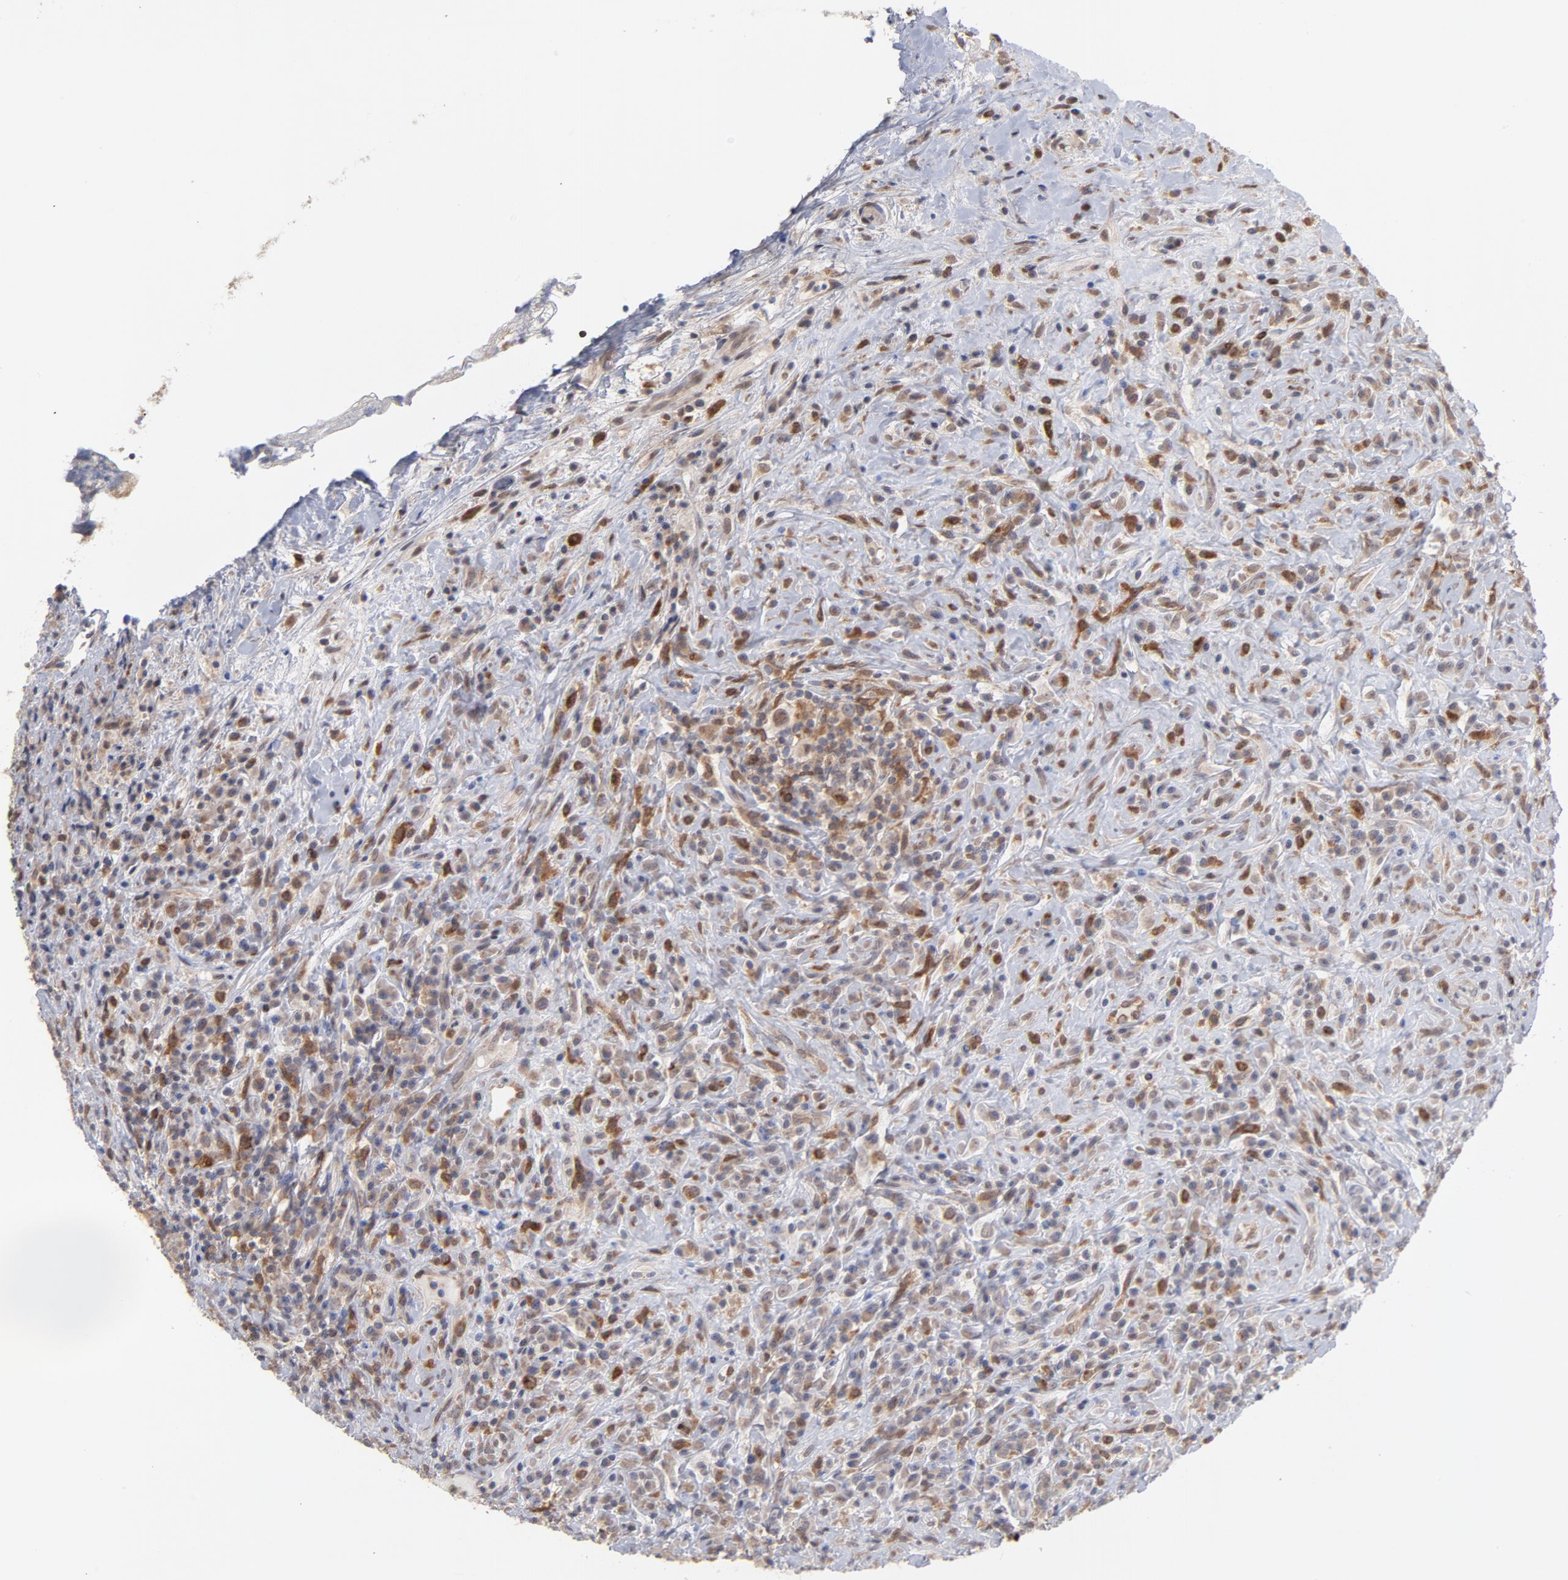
{"staining": {"intensity": "moderate", "quantity": "<25%", "location": "cytoplasmic/membranous"}, "tissue": "lymphoma", "cell_type": "Tumor cells", "image_type": "cancer", "snomed": [{"axis": "morphology", "description": "Hodgkin's disease, NOS"}, {"axis": "topography", "description": "Lymph node"}], "caption": "There is low levels of moderate cytoplasmic/membranous staining in tumor cells of lymphoma, as demonstrated by immunohistochemical staining (brown color).", "gene": "OAS1", "patient": {"sex": "female", "age": 25}}